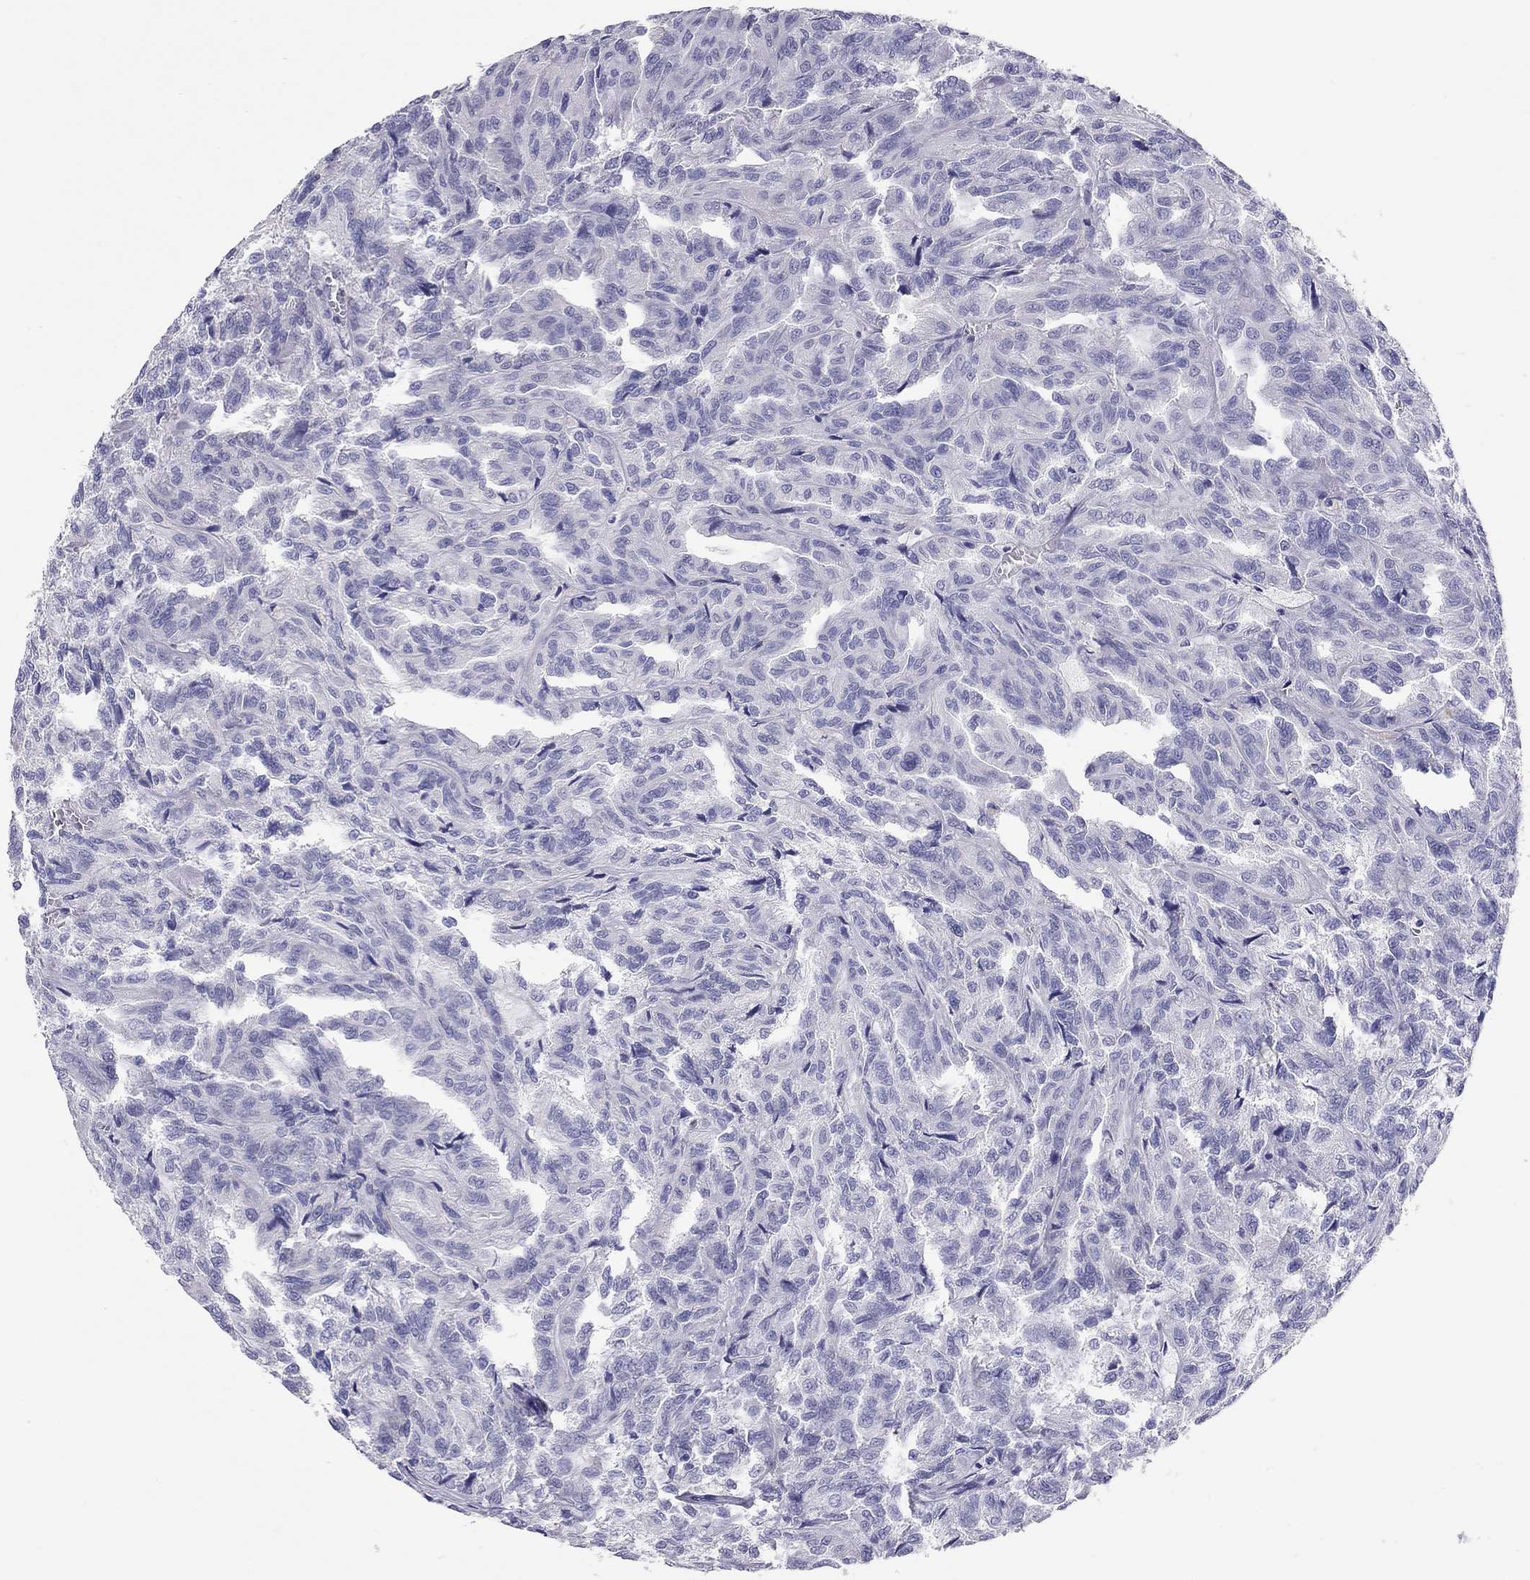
{"staining": {"intensity": "negative", "quantity": "none", "location": "none"}, "tissue": "renal cancer", "cell_type": "Tumor cells", "image_type": "cancer", "snomed": [{"axis": "morphology", "description": "Adenocarcinoma, NOS"}, {"axis": "topography", "description": "Kidney"}], "caption": "The image exhibits no staining of tumor cells in adenocarcinoma (renal). The staining is performed using DAB brown chromogen with nuclei counter-stained in using hematoxylin.", "gene": "CALHM1", "patient": {"sex": "male", "age": 79}}